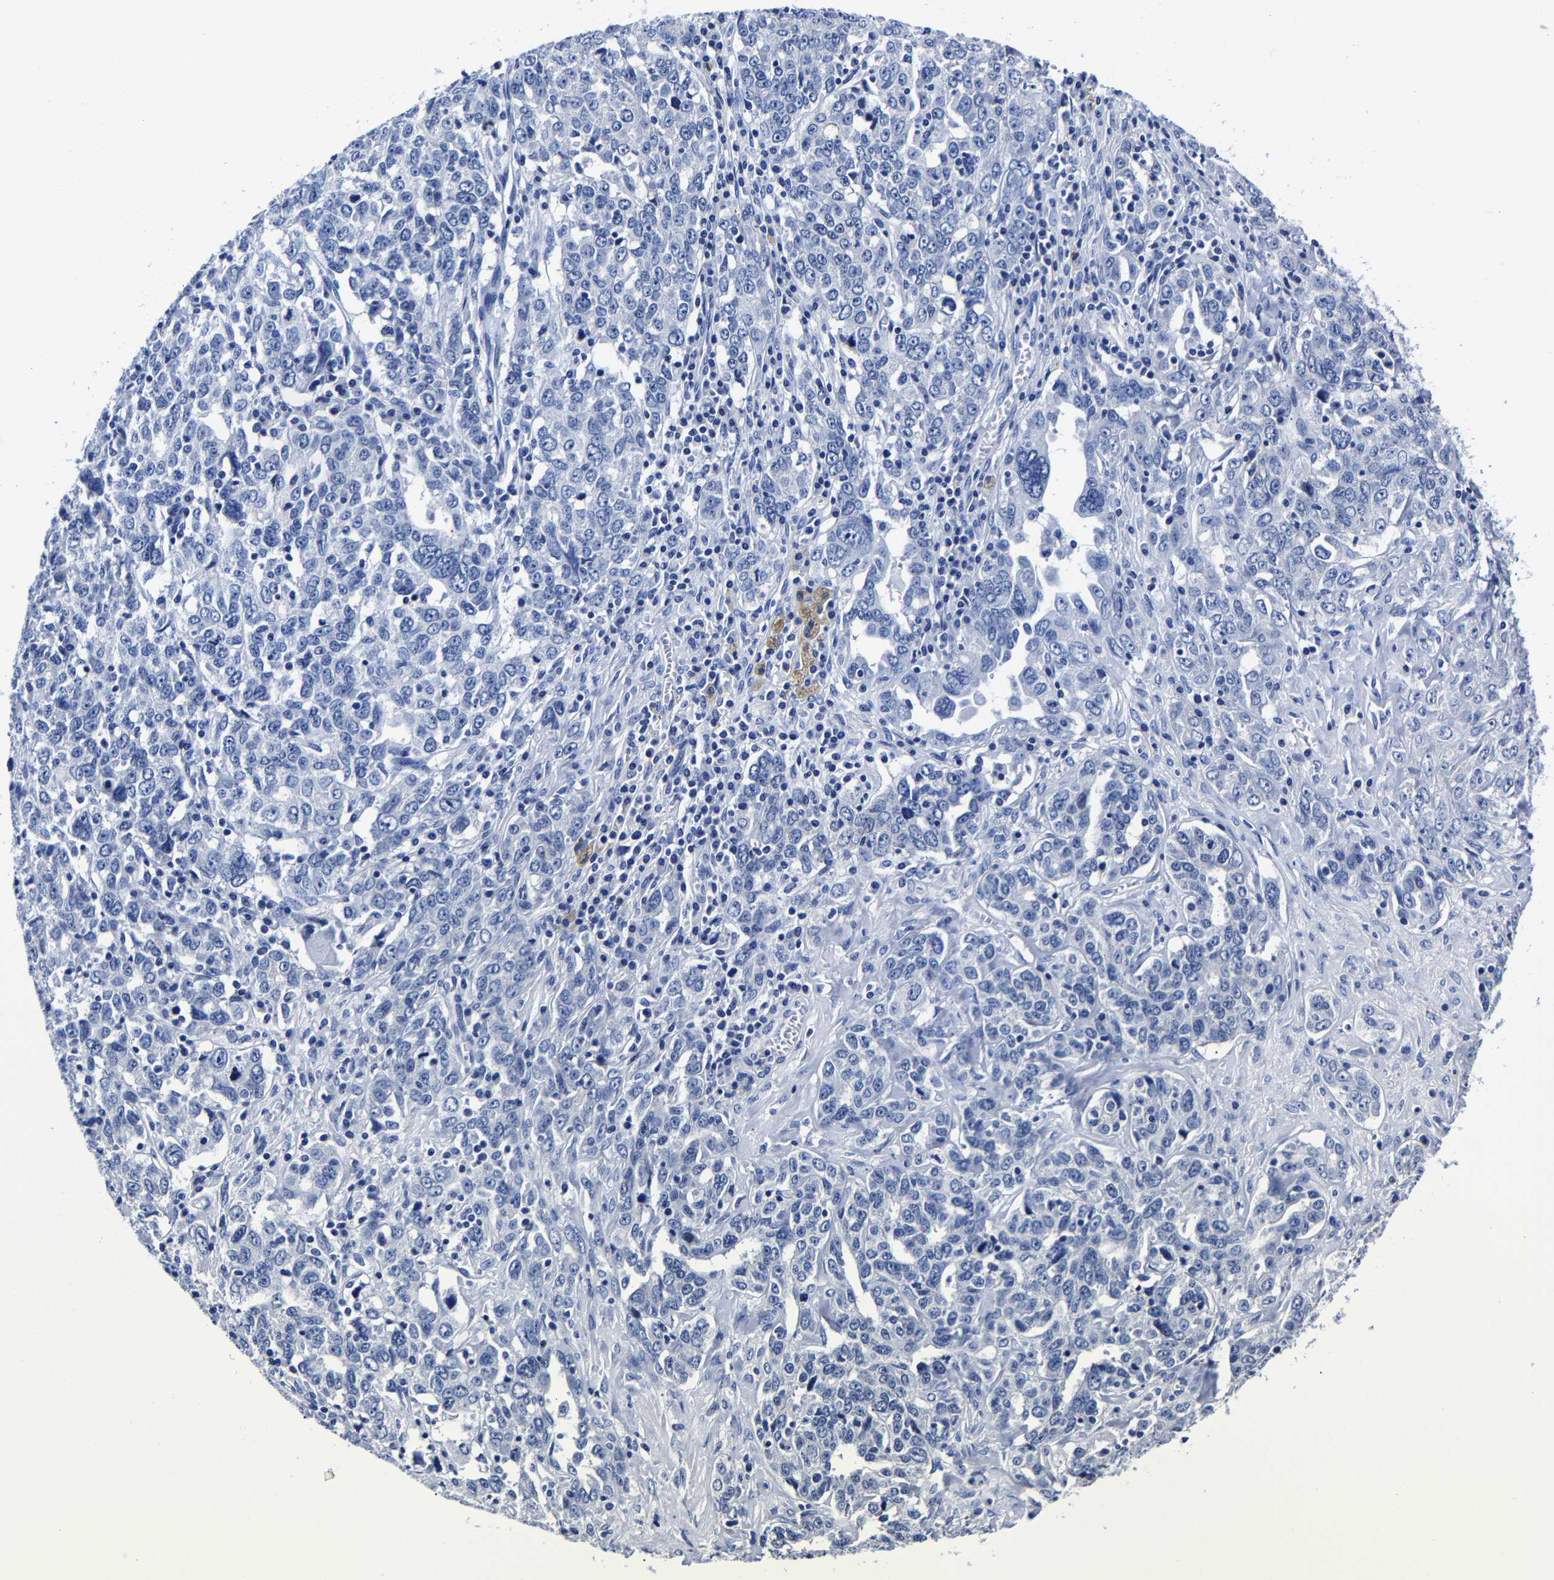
{"staining": {"intensity": "negative", "quantity": "none", "location": "none"}, "tissue": "ovarian cancer", "cell_type": "Tumor cells", "image_type": "cancer", "snomed": [{"axis": "morphology", "description": "Carcinoma, endometroid"}, {"axis": "topography", "description": "Ovary"}], "caption": "Endometroid carcinoma (ovarian) stained for a protein using immunohistochemistry exhibits no positivity tumor cells.", "gene": "CPA2", "patient": {"sex": "female", "age": 62}}